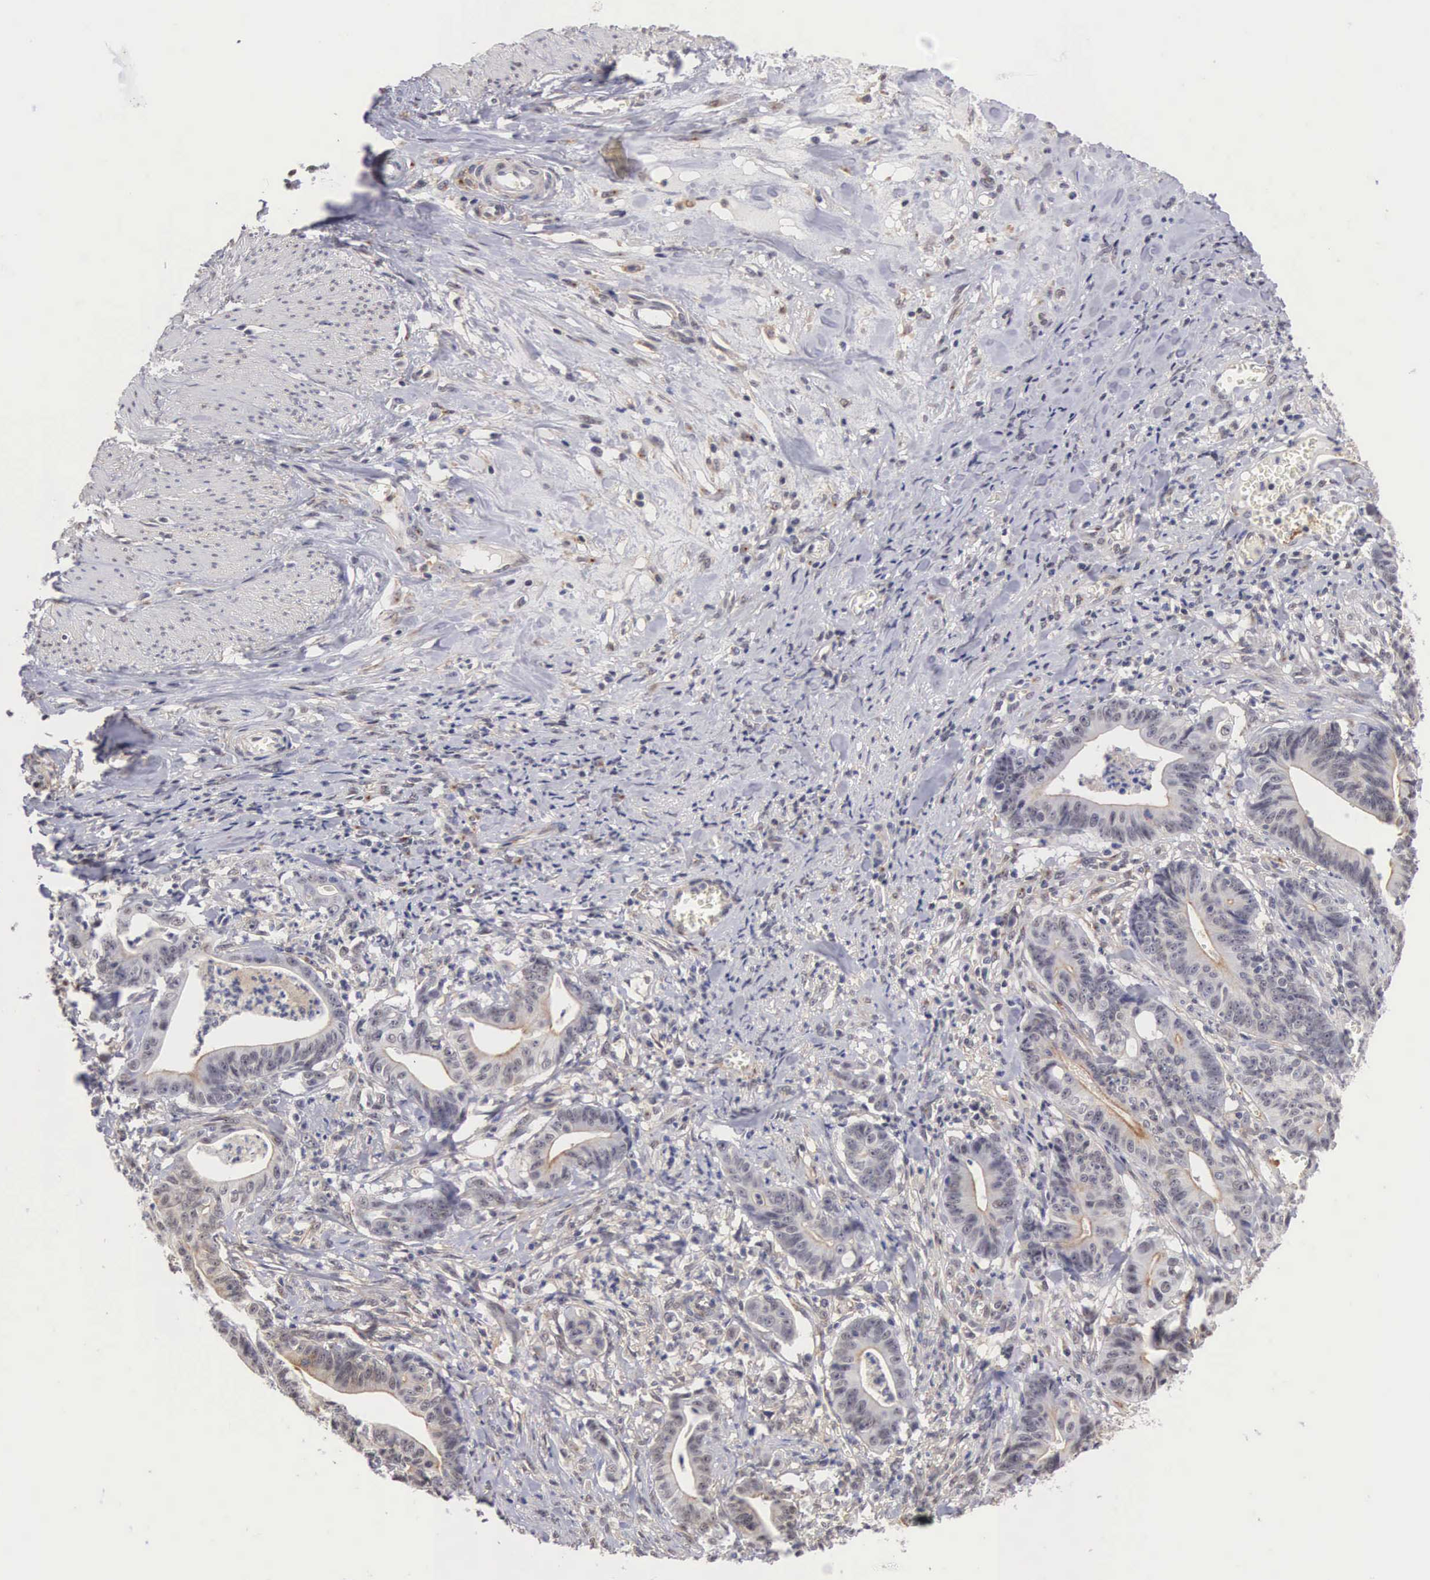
{"staining": {"intensity": "weak", "quantity": "25%-75%", "location": "cytoplasmic/membranous"}, "tissue": "stomach cancer", "cell_type": "Tumor cells", "image_type": "cancer", "snomed": [{"axis": "morphology", "description": "Adenocarcinoma, NOS"}, {"axis": "topography", "description": "Stomach, lower"}], "caption": "Protein expression analysis of human stomach cancer reveals weak cytoplasmic/membranous expression in about 25%-75% of tumor cells.", "gene": "NR4A2", "patient": {"sex": "female", "age": 86}}